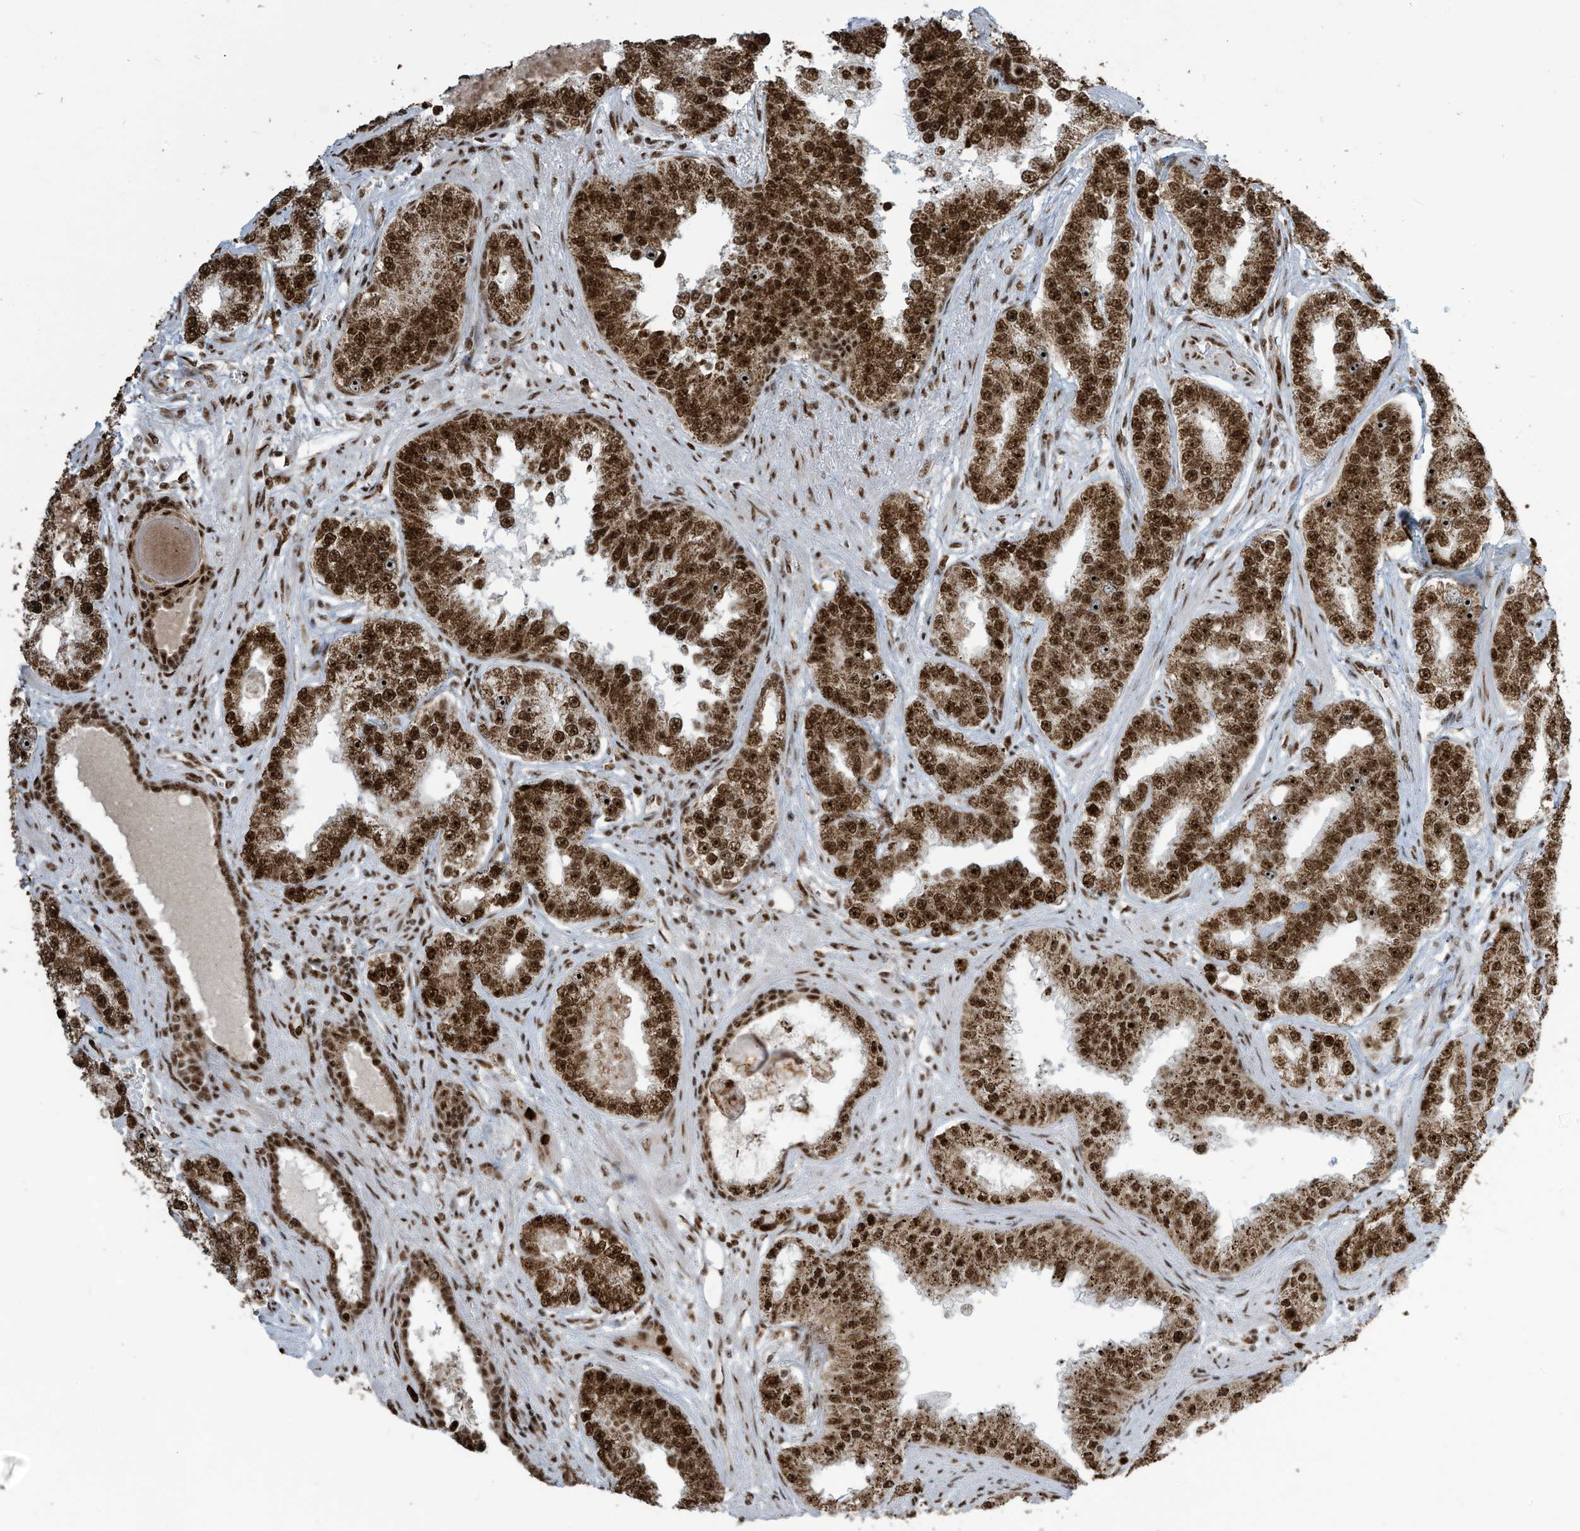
{"staining": {"intensity": "strong", "quantity": ">75%", "location": "cytoplasmic/membranous,nuclear"}, "tissue": "prostate cancer", "cell_type": "Tumor cells", "image_type": "cancer", "snomed": [{"axis": "morphology", "description": "Normal tissue, NOS"}, {"axis": "morphology", "description": "Adenocarcinoma, High grade"}, {"axis": "topography", "description": "Prostate"}], "caption": "The image exhibits a brown stain indicating the presence of a protein in the cytoplasmic/membranous and nuclear of tumor cells in prostate cancer.", "gene": "LBH", "patient": {"sex": "male", "age": 83}}